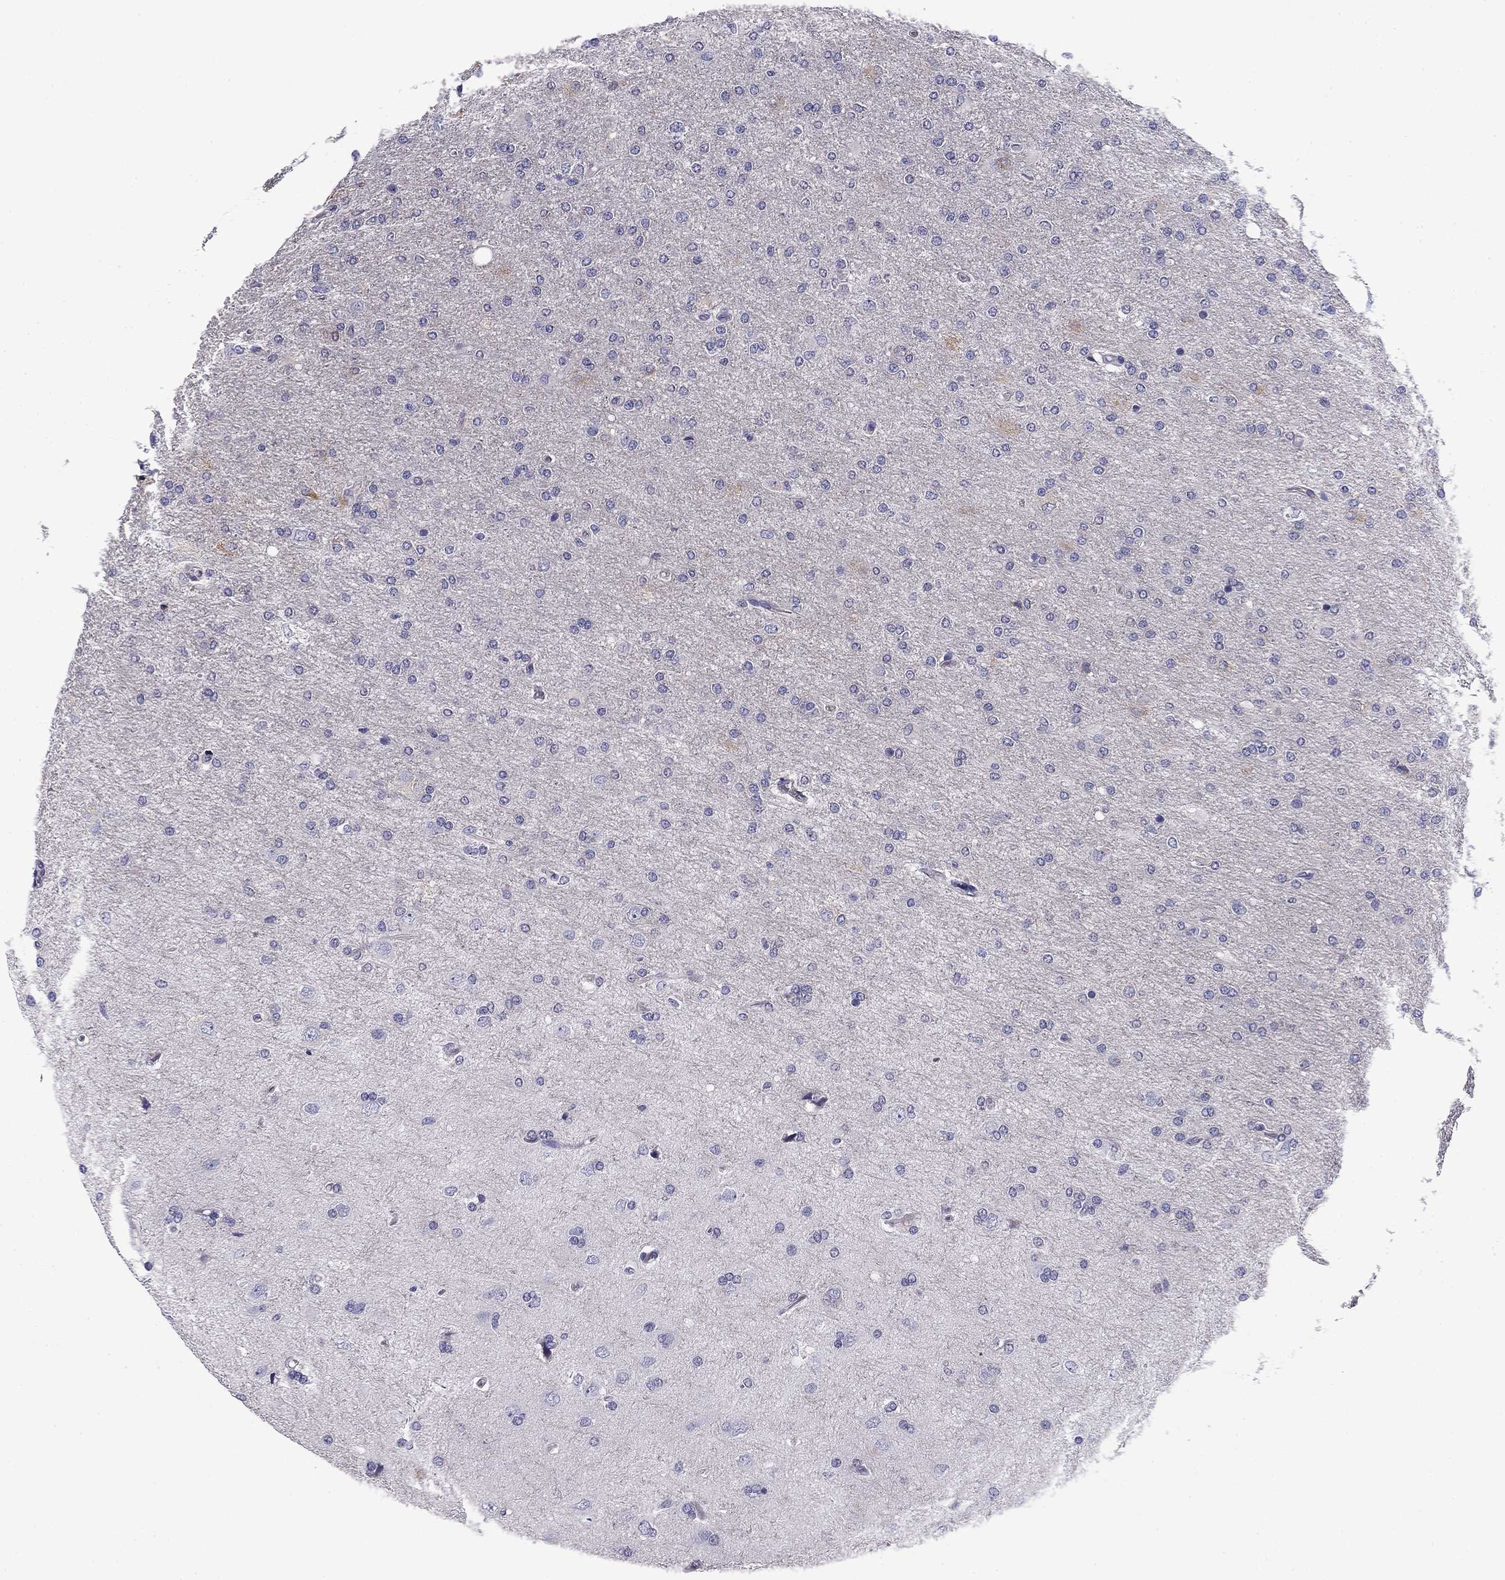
{"staining": {"intensity": "negative", "quantity": "none", "location": "none"}, "tissue": "glioma", "cell_type": "Tumor cells", "image_type": "cancer", "snomed": [{"axis": "morphology", "description": "Glioma, malignant, High grade"}, {"axis": "topography", "description": "Cerebral cortex"}], "caption": "An immunohistochemistry (IHC) image of glioma is shown. There is no staining in tumor cells of glioma.", "gene": "FLNC", "patient": {"sex": "male", "age": 70}}